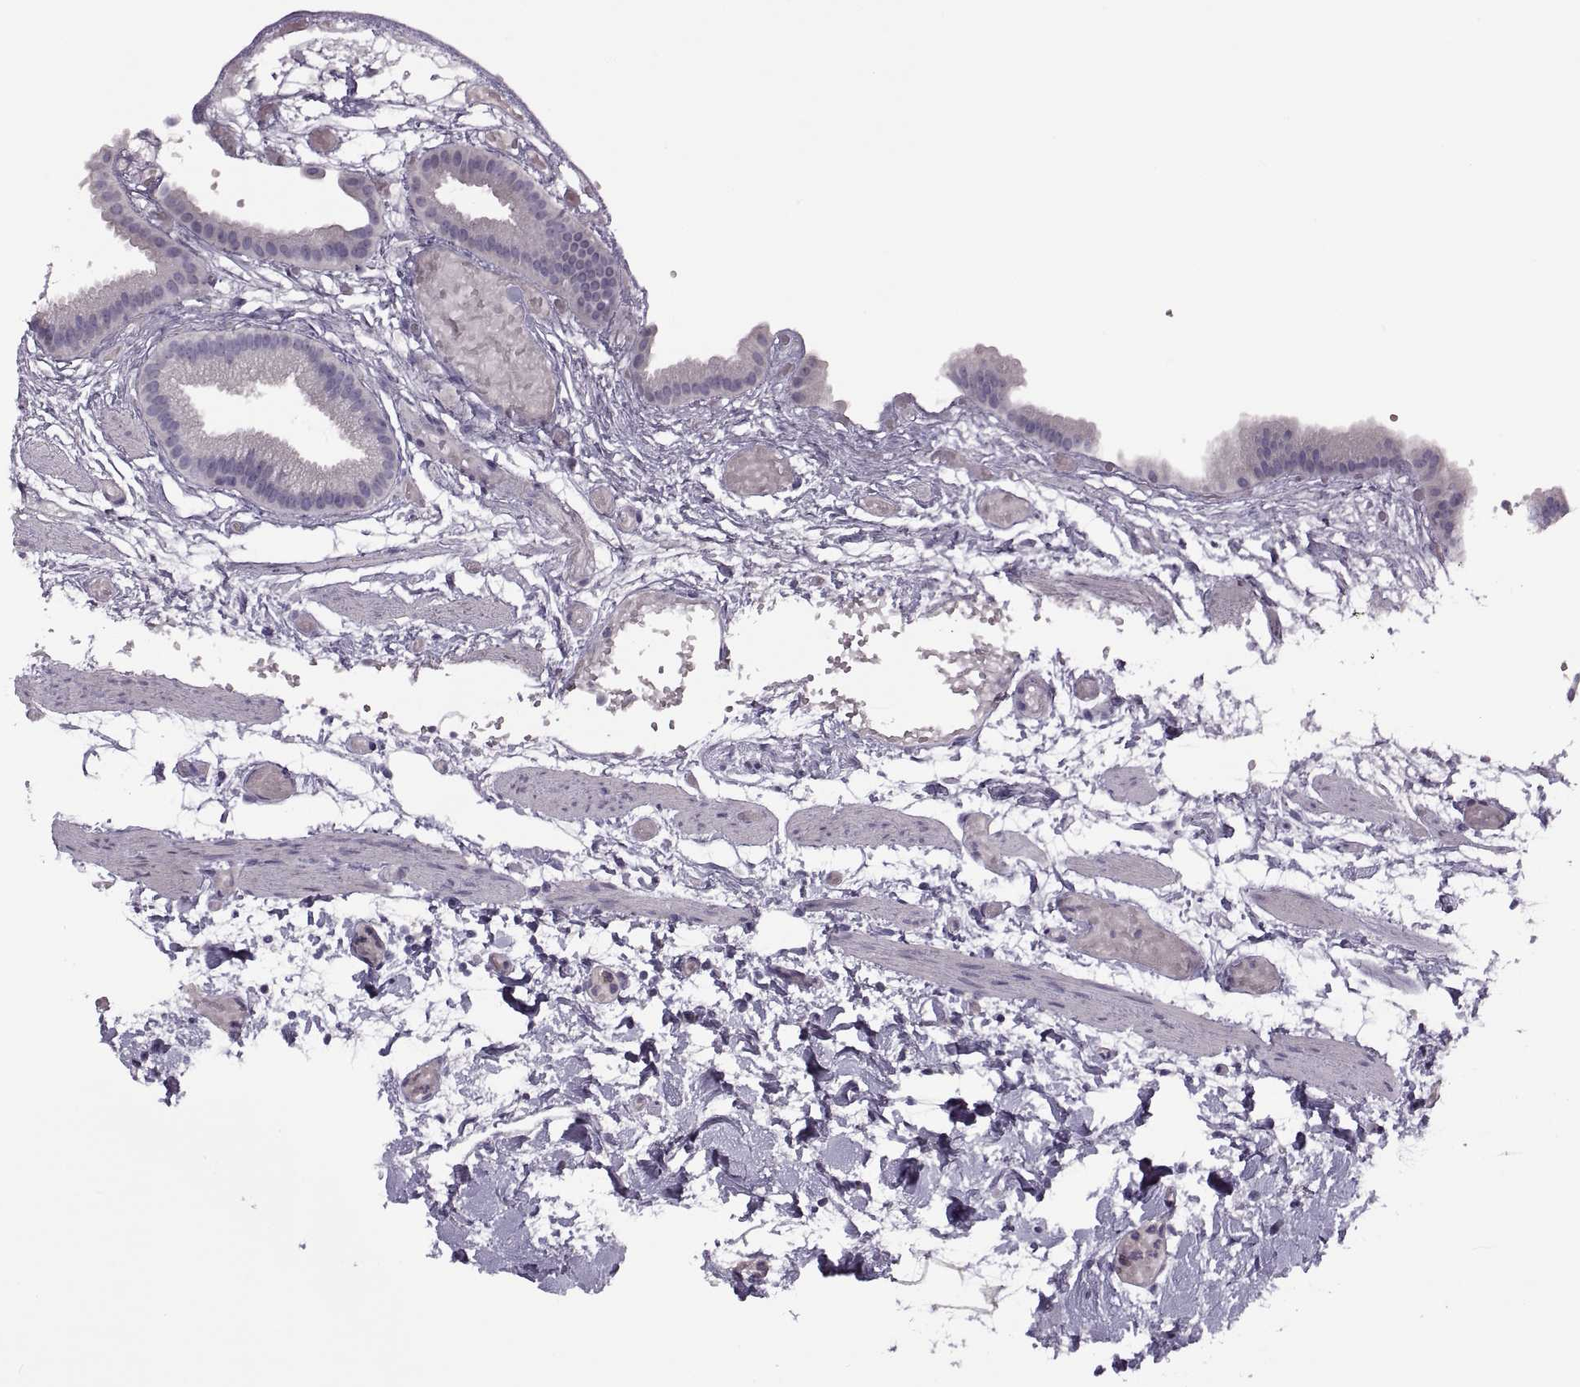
{"staining": {"intensity": "negative", "quantity": "none", "location": "none"}, "tissue": "gallbladder", "cell_type": "Glandular cells", "image_type": "normal", "snomed": [{"axis": "morphology", "description": "Normal tissue, NOS"}, {"axis": "topography", "description": "Gallbladder"}], "caption": "An image of human gallbladder is negative for staining in glandular cells. (DAB IHC, high magnification).", "gene": "RSPH6A", "patient": {"sex": "female", "age": 45}}